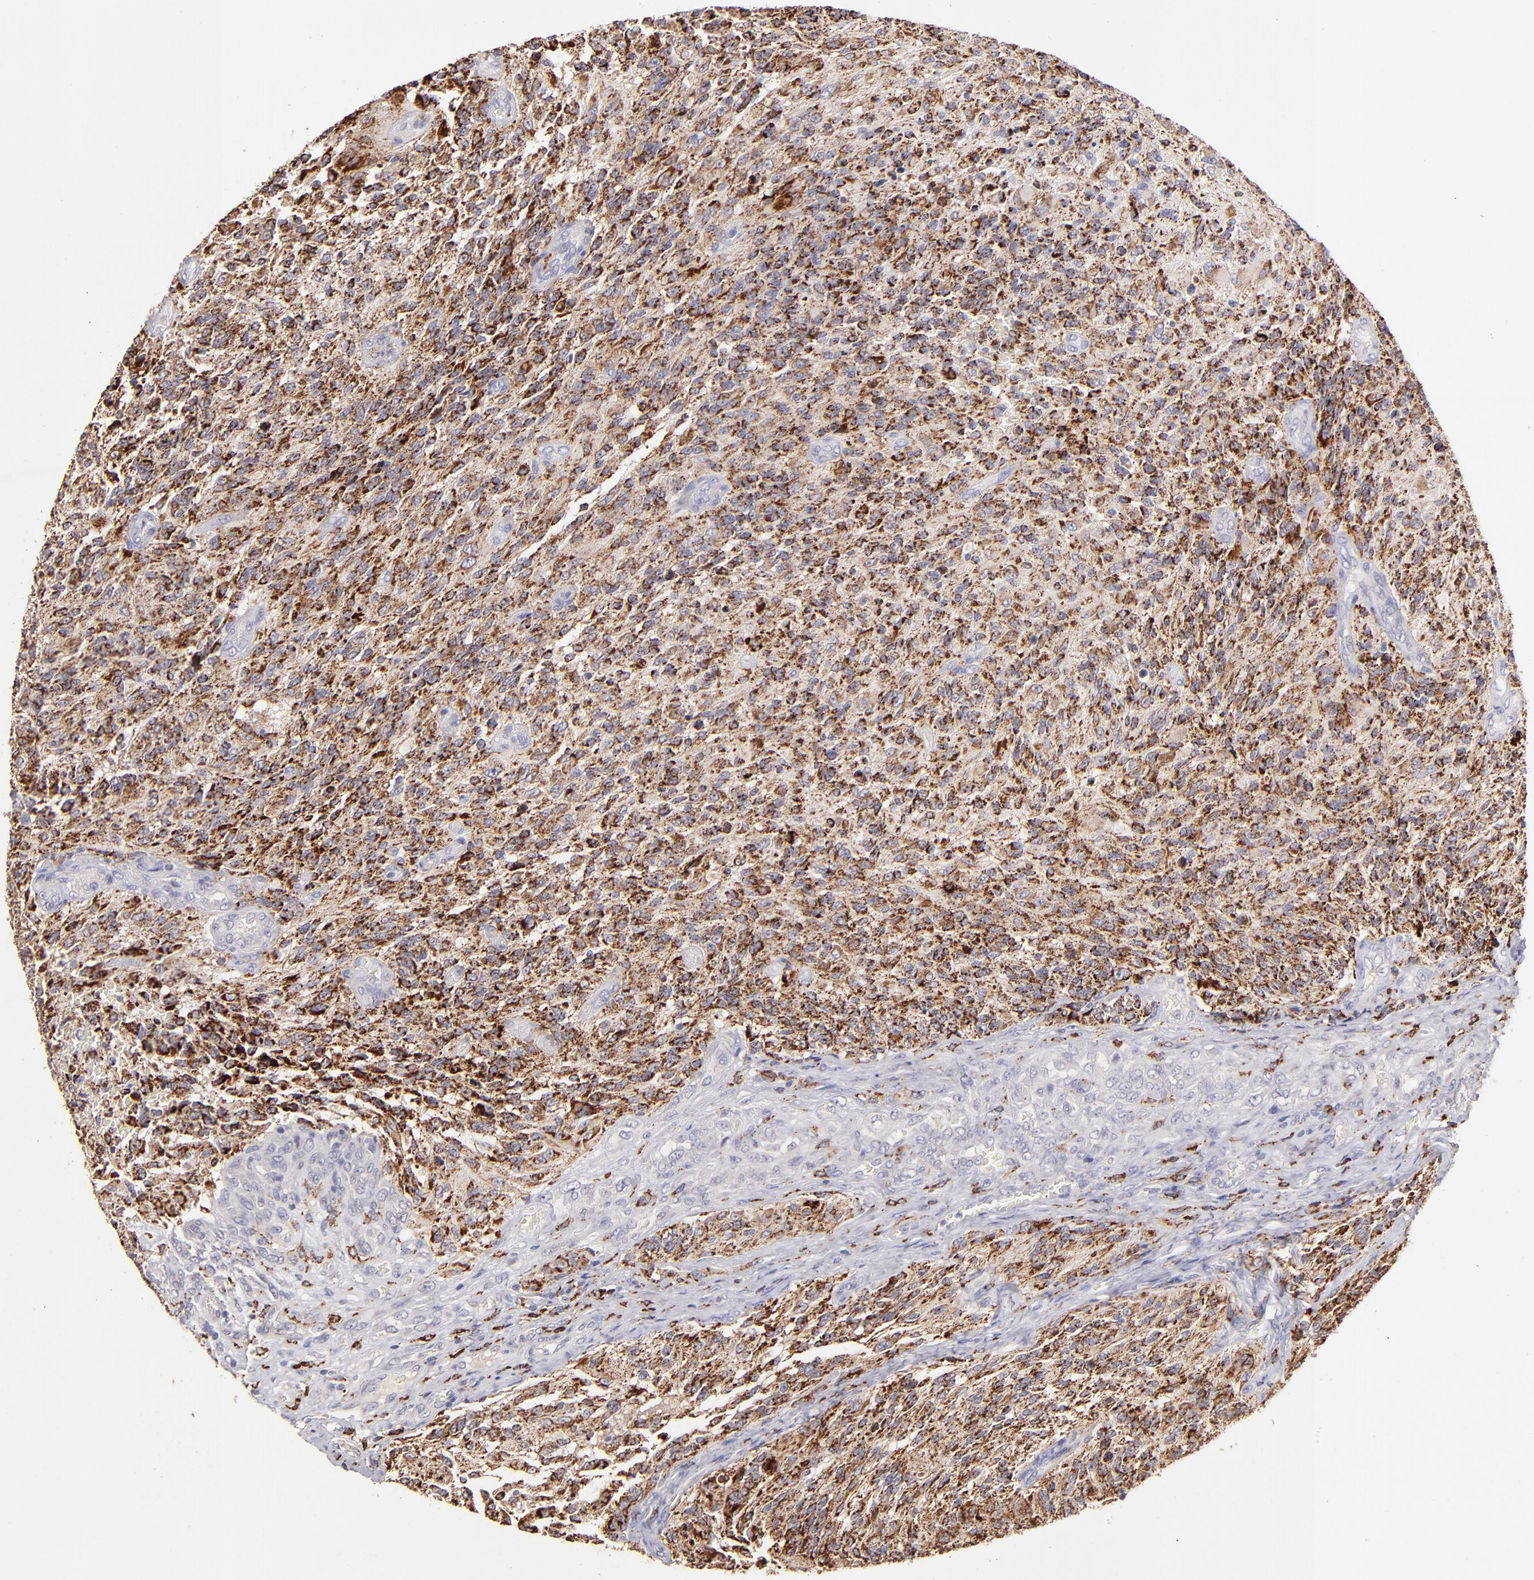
{"staining": {"intensity": "strong", "quantity": ">75%", "location": "cytoplasmic/membranous"}, "tissue": "glioma", "cell_type": "Tumor cells", "image_type": "cancer", "snomed": [{"axis": "morphology", "description": "Normal tissue, NOS"}, {"axis": "morphology", "description": "Glioma, malignant, High grade"}, {"axis": "topography", "description": "Cerebral cortex"}], "caption": "Protein staining of glioma tissue displays strong cytoplasmic/membranous staining in about >75% of tumor cells. (DAB IHC, brown staining for protein, blue staining for nuclei).", "gene": "GLDC", "patient": {"sex": "male", "age": 56}}